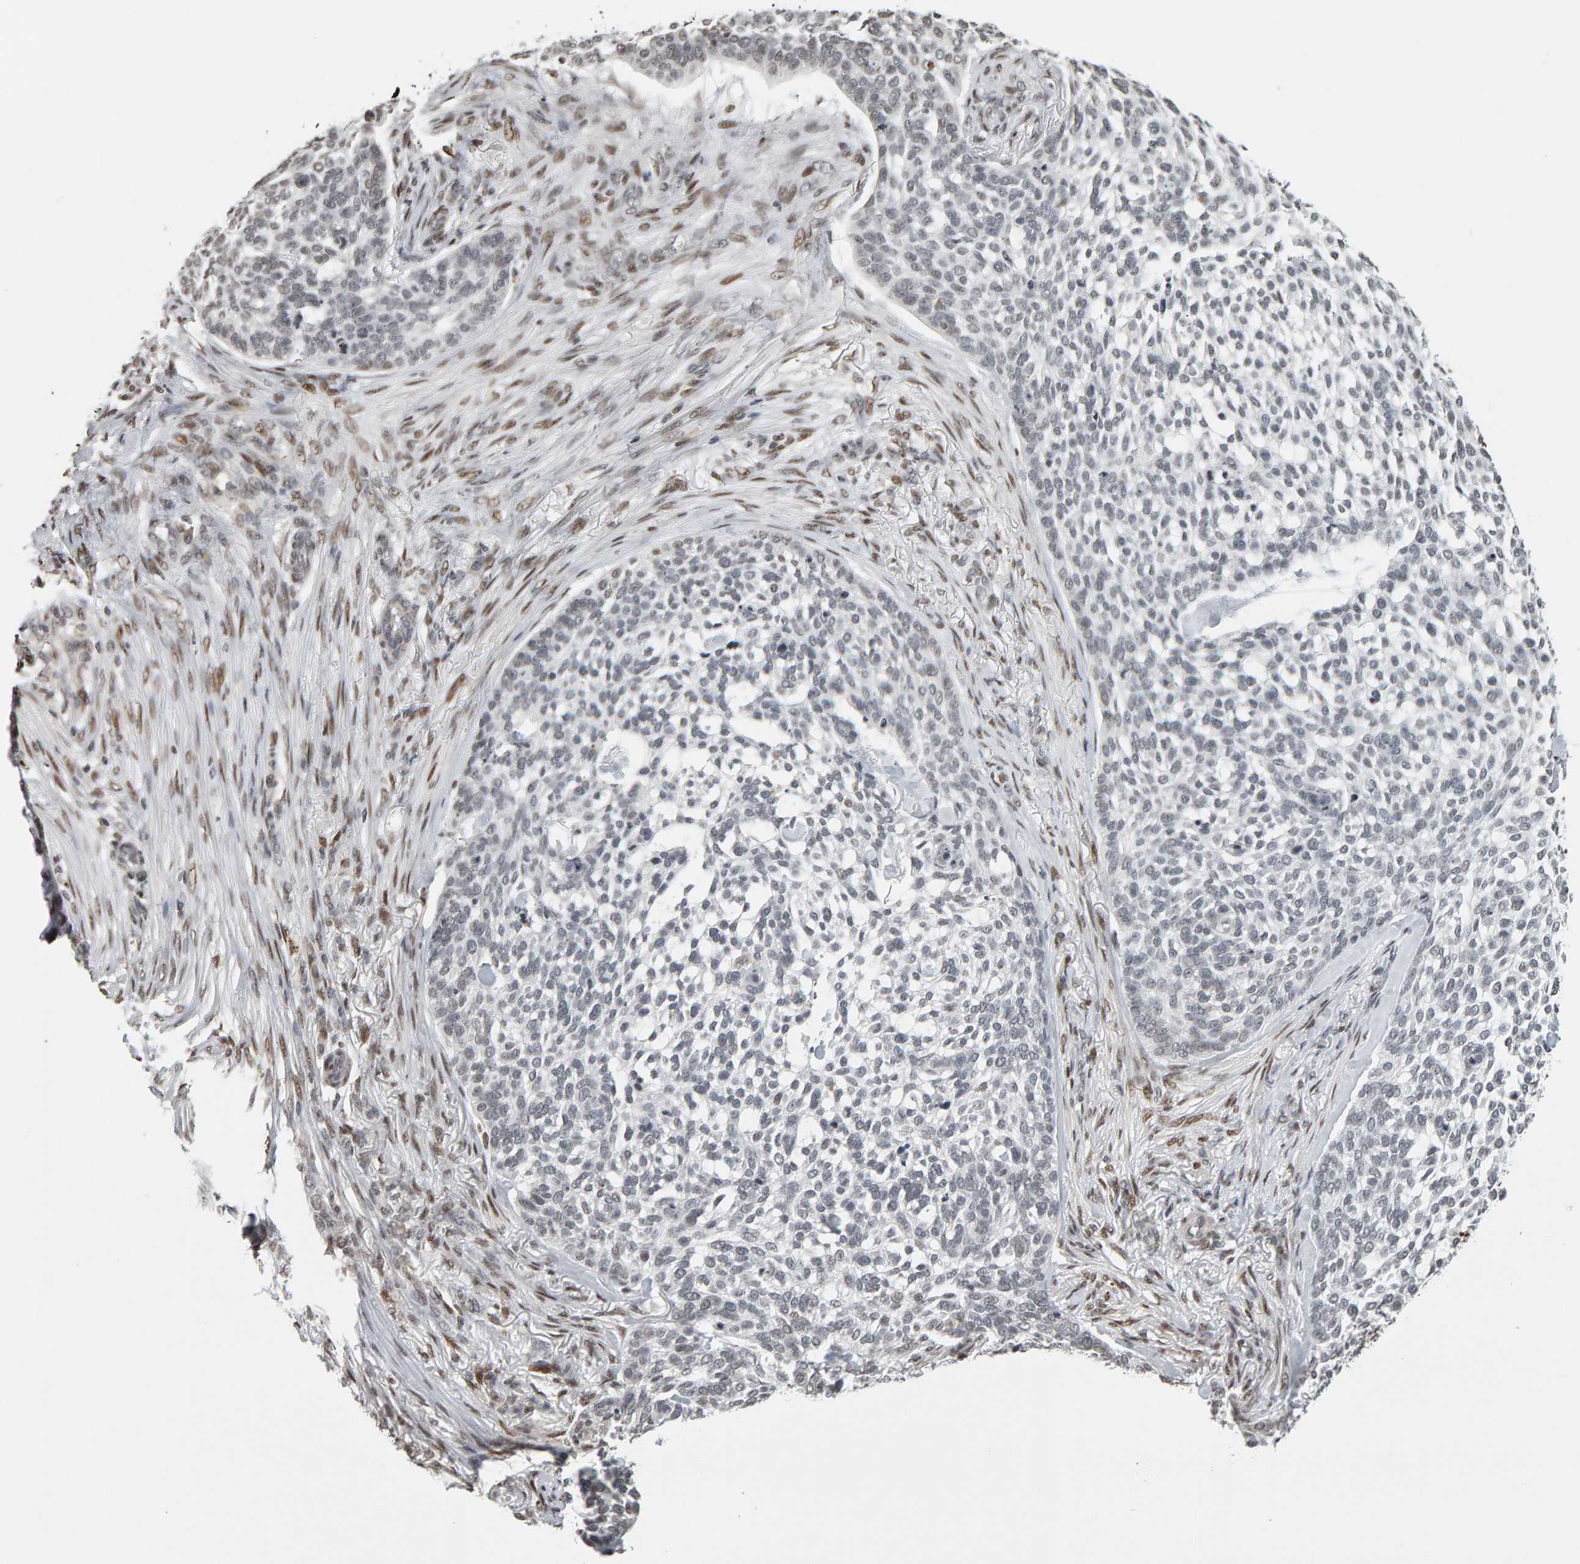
{"staining": {"intensity": "negative", "quantity": "none", "location": "none"}, "tissue": "skin cancer", "cell_type": "Tumor cells", "image_type": "cancer", "snomed": [{"axis": "morphology", "description": "Basal cell carcinoma"}, {"axis": "topography", "description": "Skin"}], "caption": "Immunohistochemistry (IHC) image of neoplastic tissue: basal cell carcinoma (skin) stained with DAB reveals no significant protein positivity in tumor cells.", "gene": "TRAM1", "patient": {"sex": "female", "age": 64}}